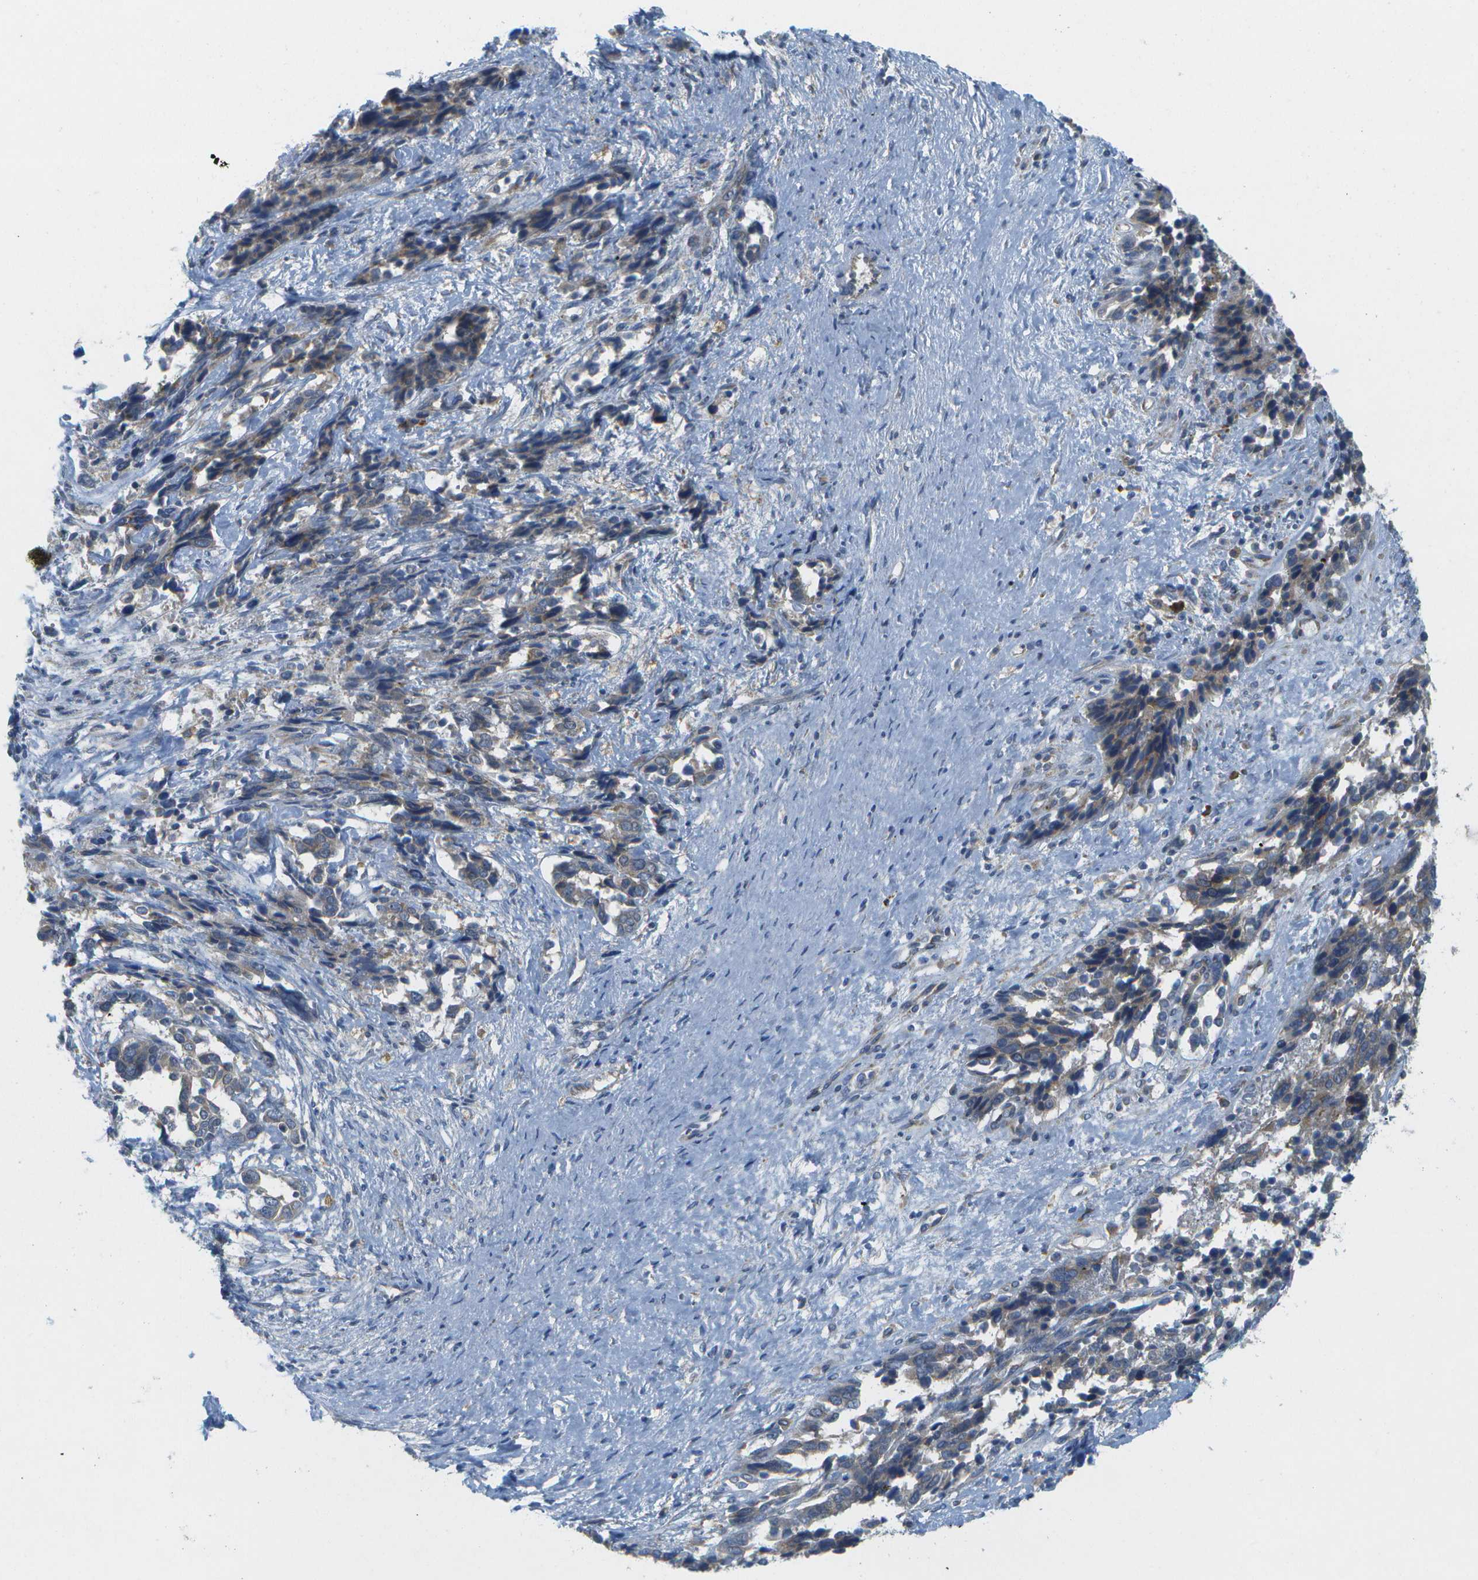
{"staining": {"intensity": "weak", "quantity": "<25%", "location": "cytoplasmic/membranous"}, "tissue": "ovarian cancer", "cell_type": "Tumor cells", "image_type": "cancer", "snomed": [{"axis": "morphology", "description": "Cystadenocarcinoma, serous, NOS"}, {"axis": "topography", "description": "Ovary"}], "caption": "Micrograph shows no significant protein staining in tumor cells of serous cystadenocarcinoma (ovarian).", "gene": "WNK2", "patient": {"sex": "female", "age": 44}}